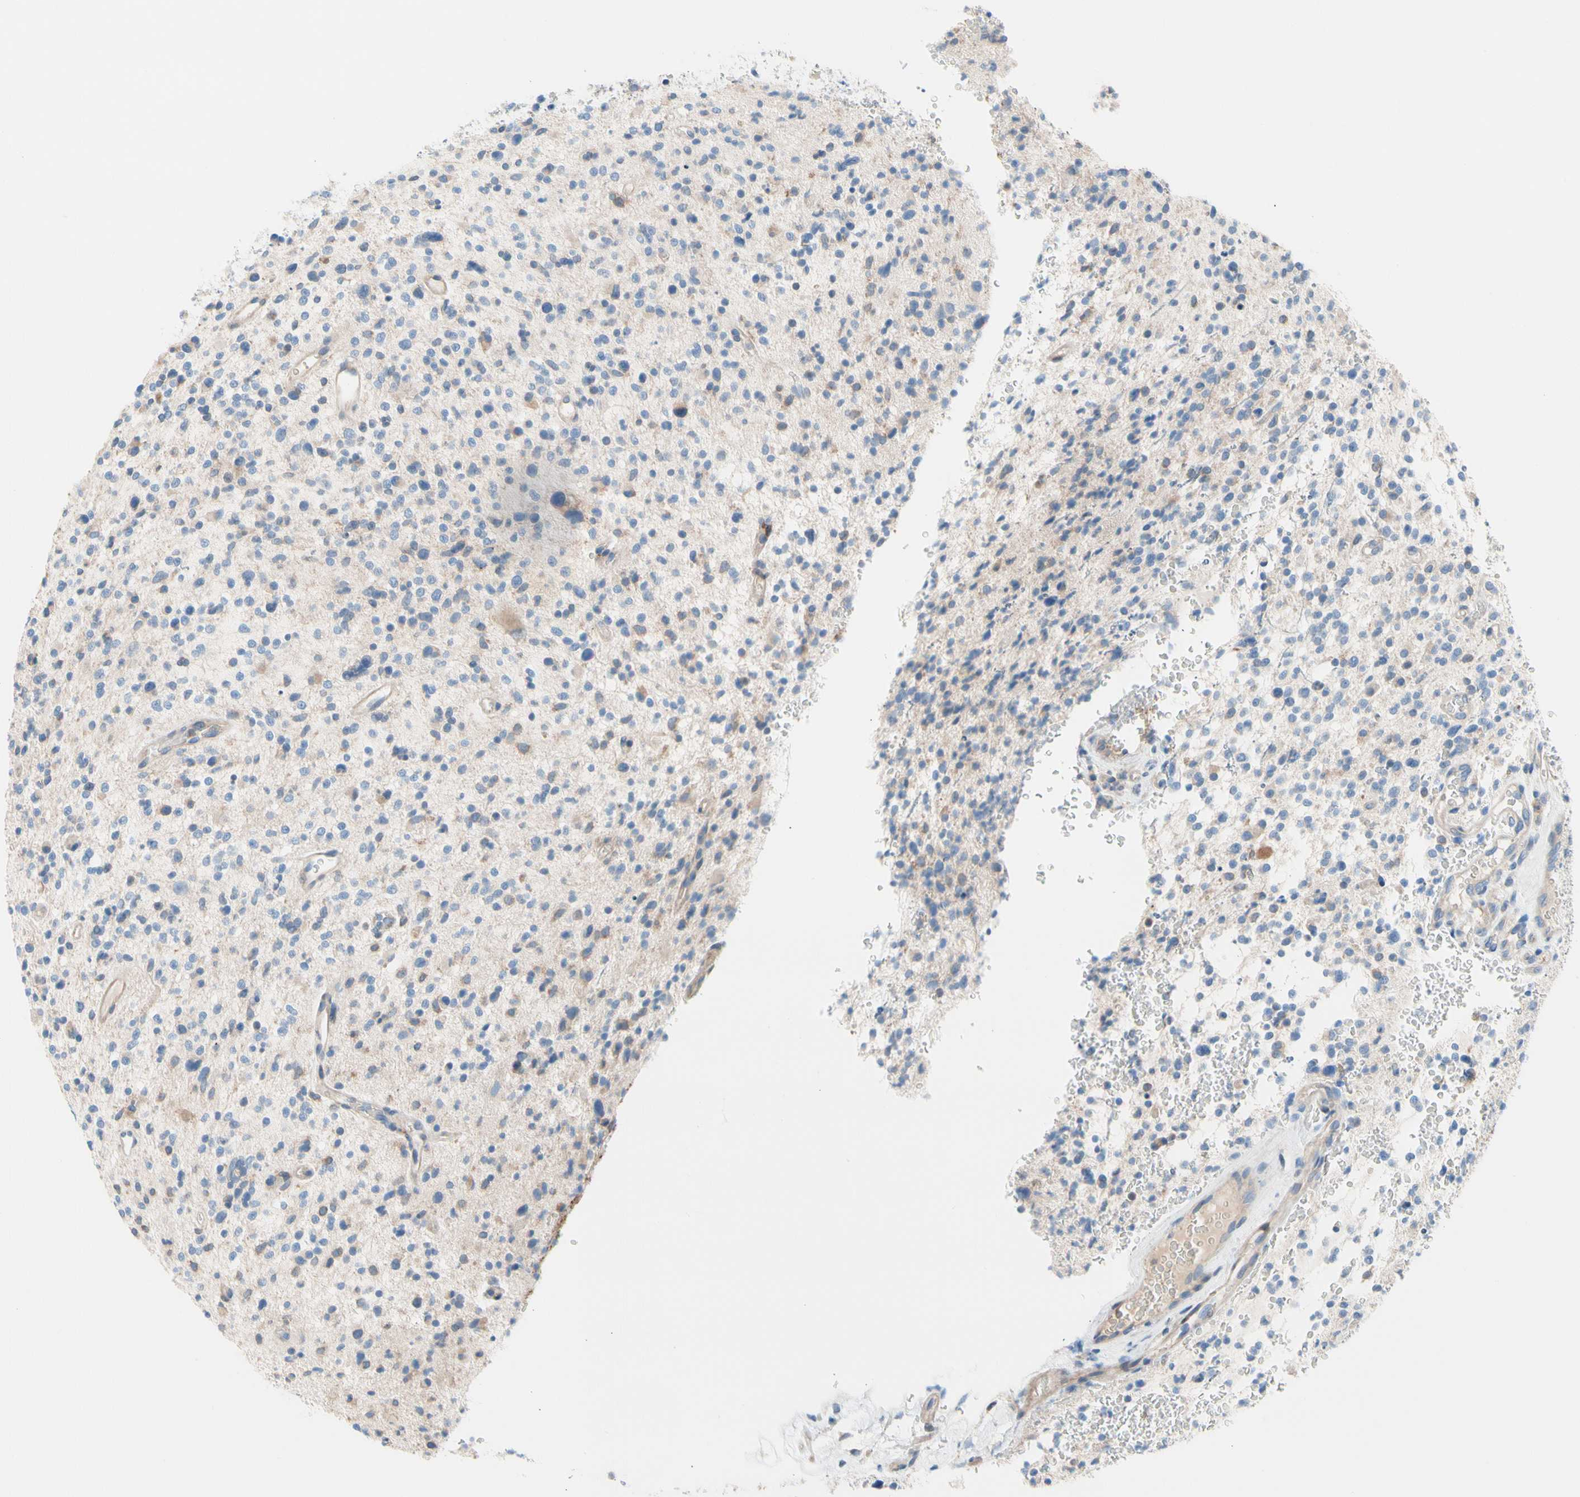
{"staining": {"intensity": "negative", "quantity": "none", "location": "none"}, "tissue": "glioma", "cell_type": "Tumor cells", "image_type": "cancer", "snomed": [{"axis": "morphology", "description": "Glioma, malignant, High grade"}, {"axis": "topography", "description": "Brain"}], "caption": "Malignant glioma (high-grade) stained for a protein using IHC shows no positivity tumor cells.", "gene": "MAP3K3", "patient": {"sex": "male", "age": 48}}